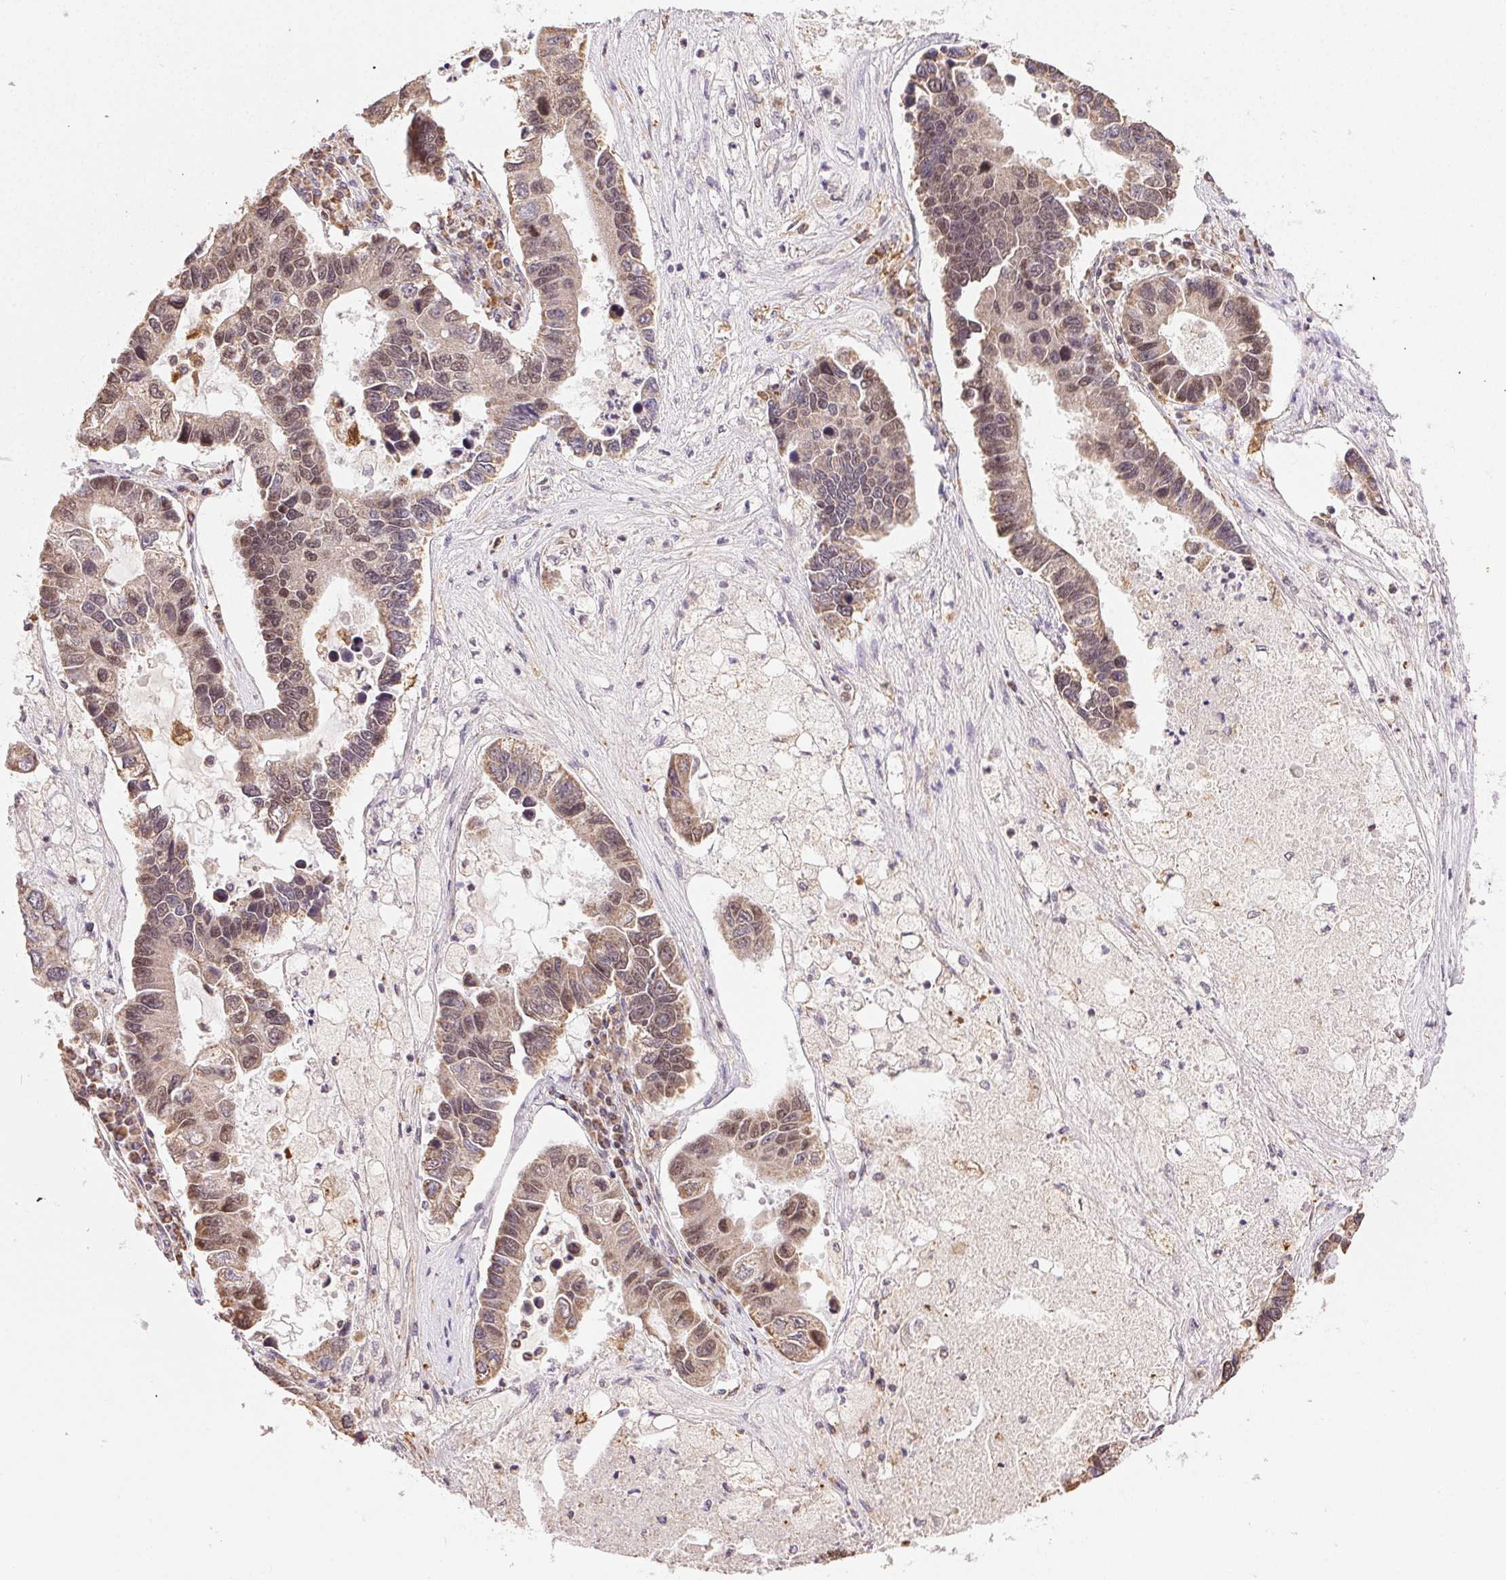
{"staining": {"intensity": "weak", "quantity": ">75%", "location": "nuclear"}, "tissue": "lung cancer", "cell_type": "Tumor cells", "image_type": "cancer", "snomed": [{"axis": "morphology", "description": "Adenocarcinoma, NOS"}, {"axis": "topography", "description": "Bronchus"}, {"axis": "topography", "description": "Lung"}], "caption": "Tumor cells display weak nuclear positivity in approximately >75% of cells in adenocarcinoma (lung).", "gene": "PIWIL4", "patient": {"sex": "female", "age": 51}}